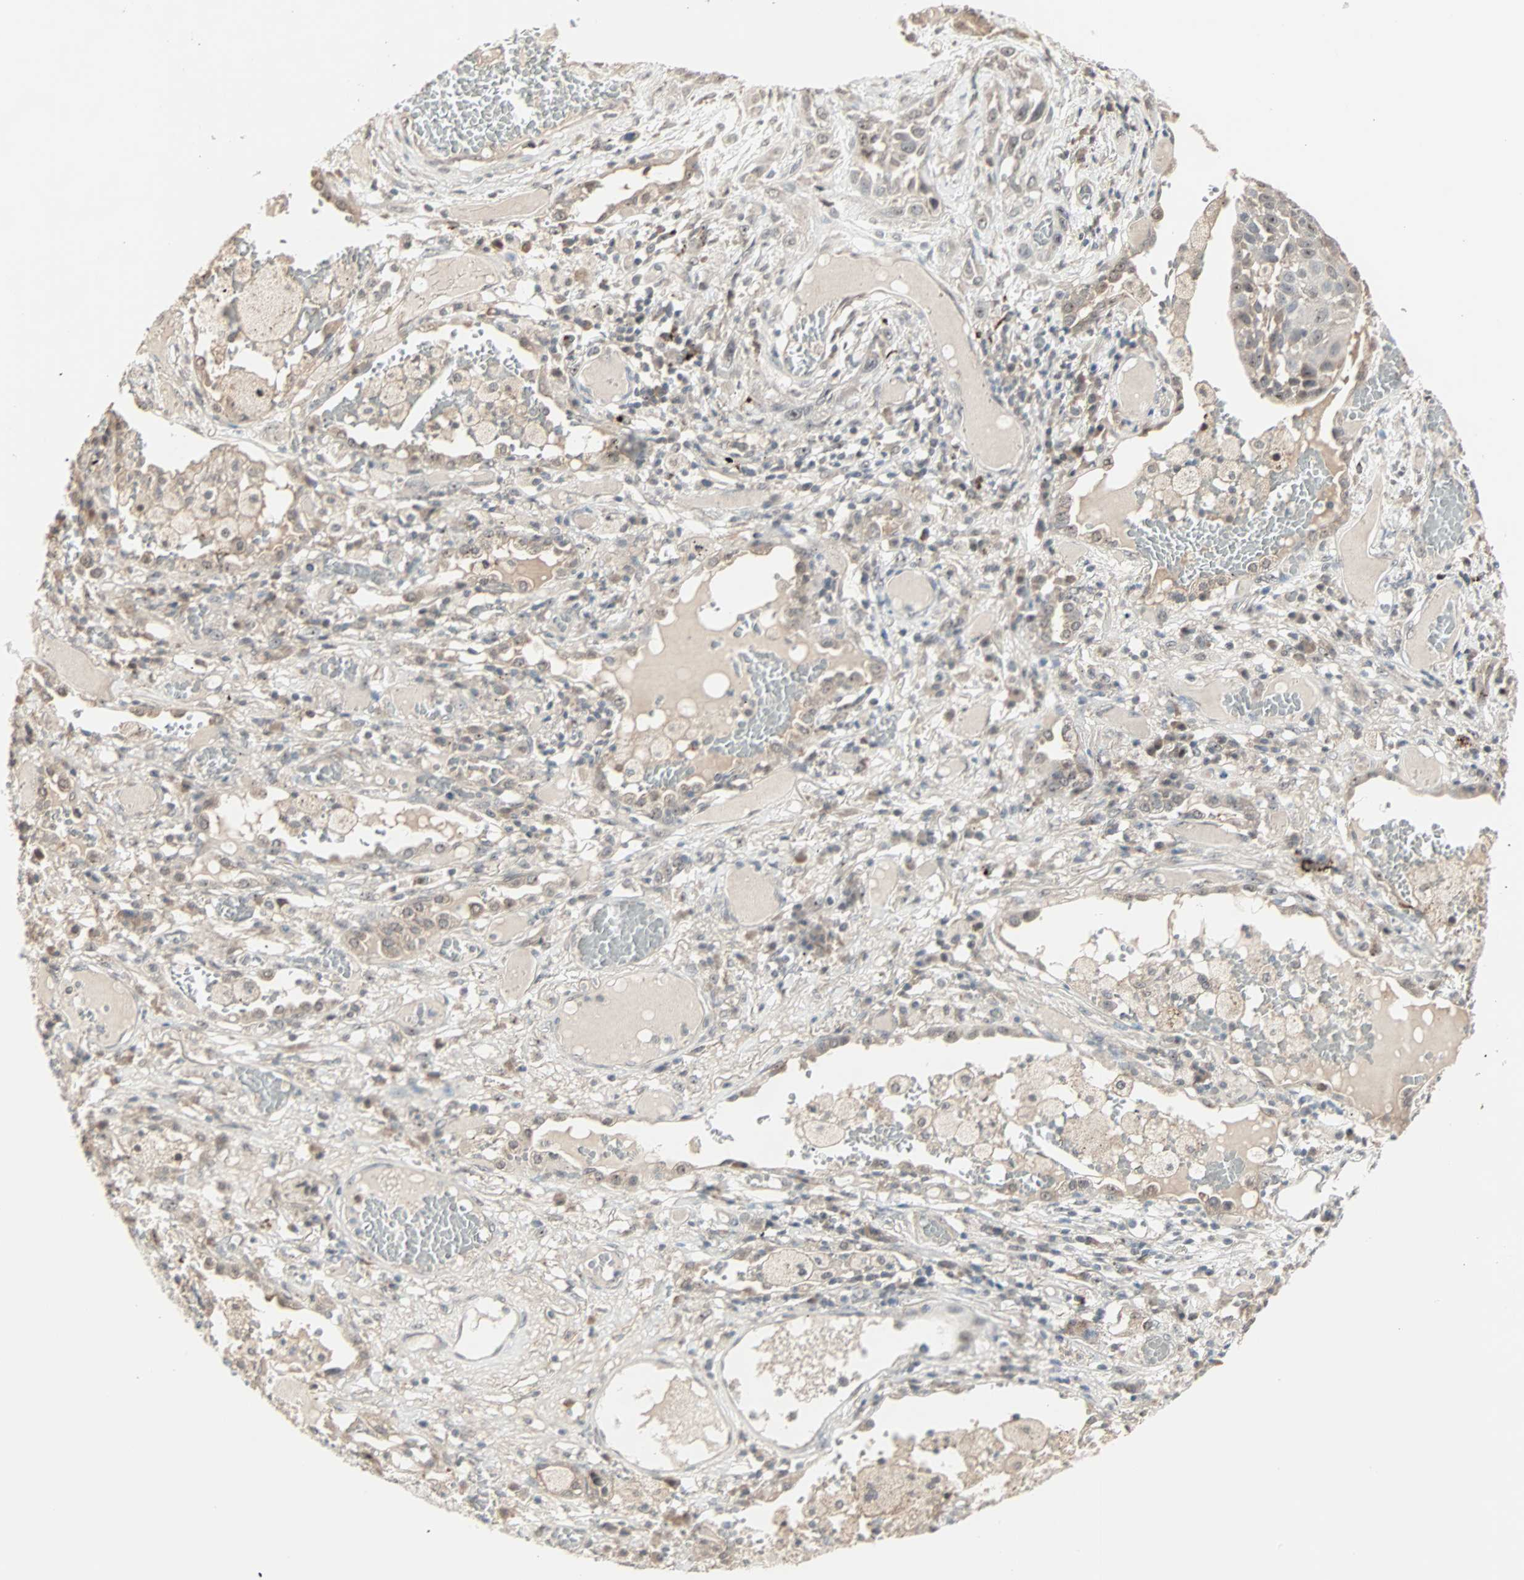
{"staining": {"intensity": "weak", "quantity": ">75%", "location": "cytoplasmic/membranous,nuclear"}, "tissue": "lung cancer", "cell_type": "Tumor cells", "image_type": "cancer", "snomed": [{"axis": "morphology", "description": "Squamous cell carcinoma, NOS"}, {"axis": "topography", "description": "Lung"}], "caption": "Protein staining of lung cancer (squamous cell carcinoma) tissue displays weak cytoplasmic/membranous and nuclear positivity in approximately >75% of tumor cells. Nuclei are stained in blue.", "gene": "KDM4A", "patient": {"sex": "male", "age": 71}}